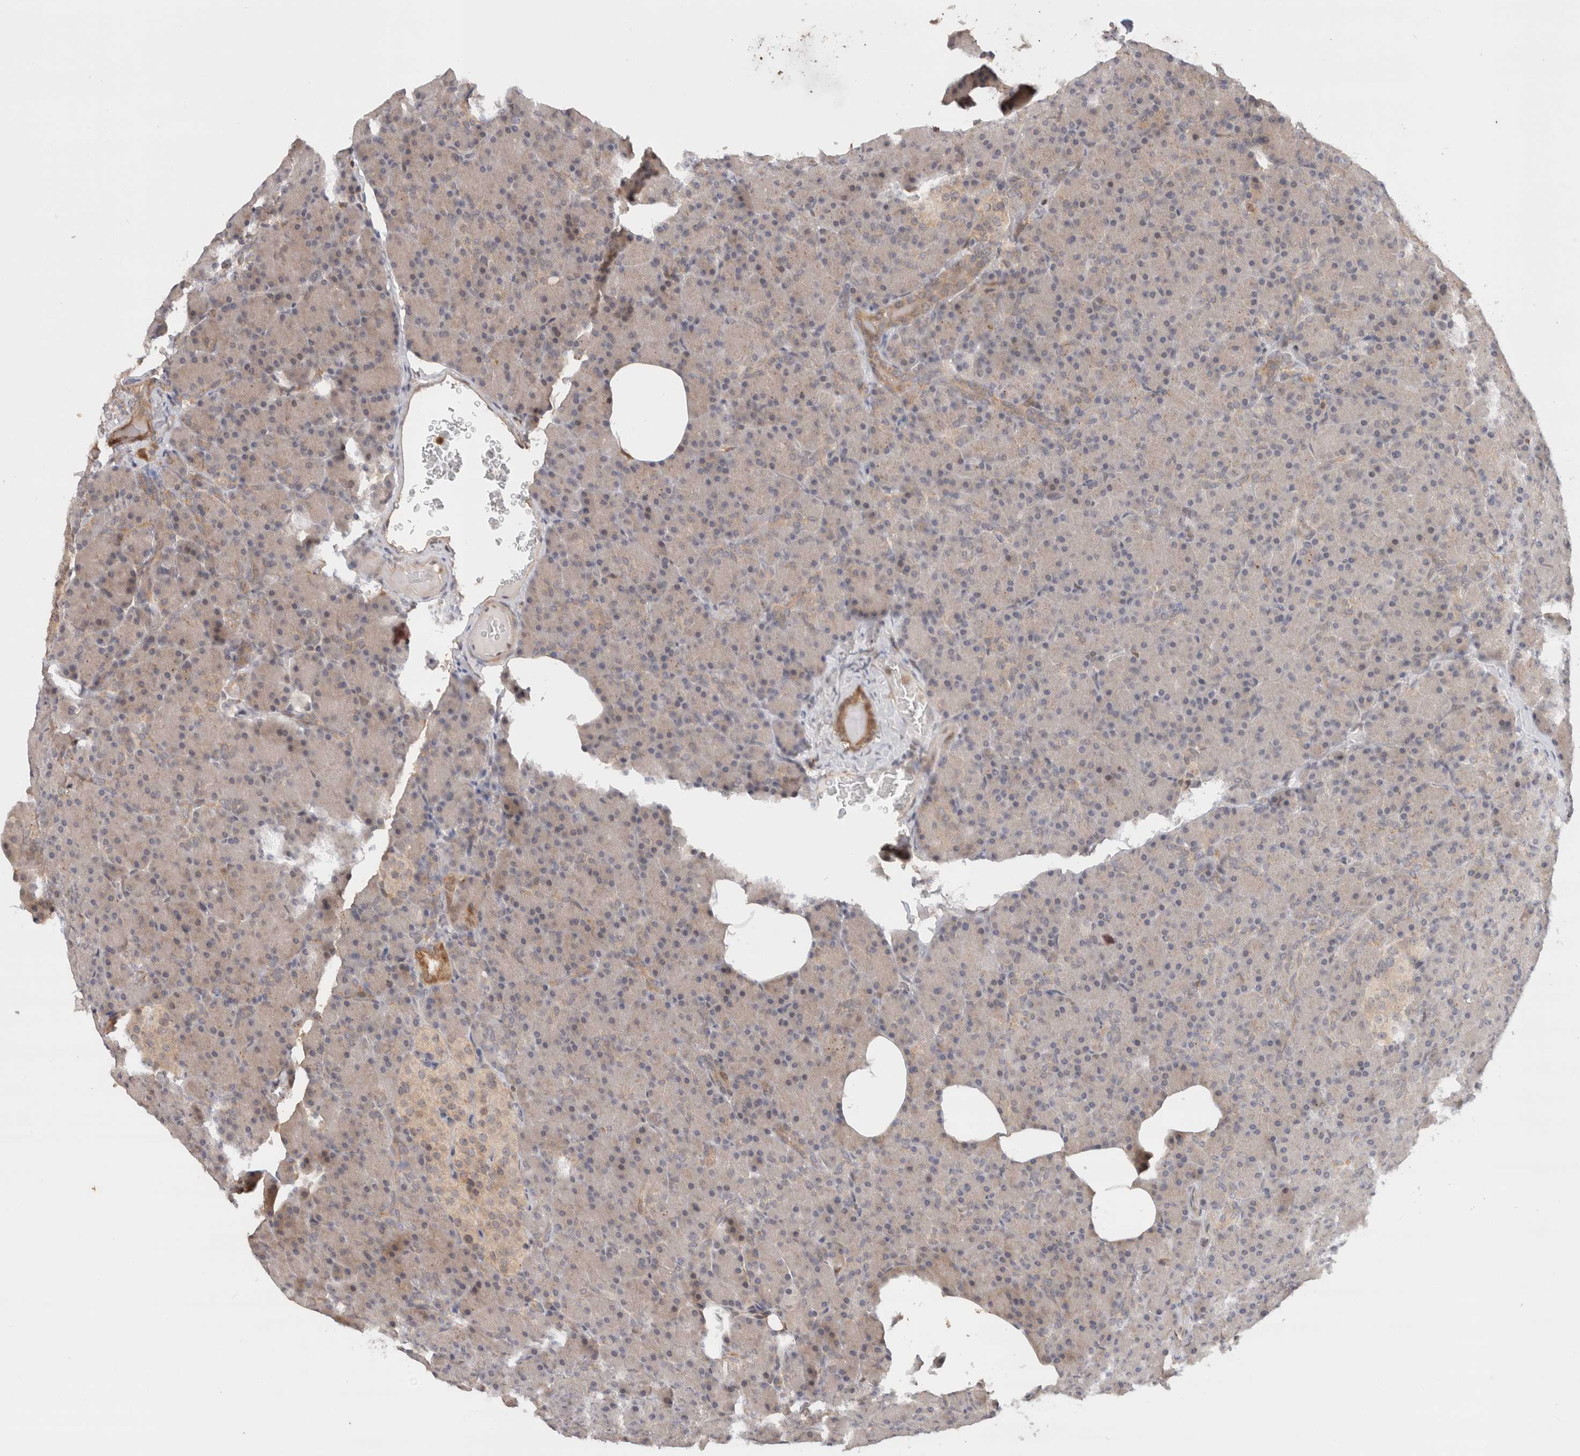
{"staining": {"intensity": "weak", "quantity": "25%-75%", "location": "cytoplasmic/membranous"}, "tissue": "pancreas", "cell_type": "Exocrine glandular cells", "image_type": "normal", "snomed": [{"axis": "morphology", "description": "Normal tissue, NOS"}, {"axis": "topography", "description": "Pancreas"}], "caption": "High-power microscopy captured an IHC photomicrograph of normal pancreas, revealing weak cytoplasmic/membranous staining in approximately 25%-75% of exocrine glandular cells.", "gene": "OTUD6B", "patient": {"sex": "female", "age": 43}}